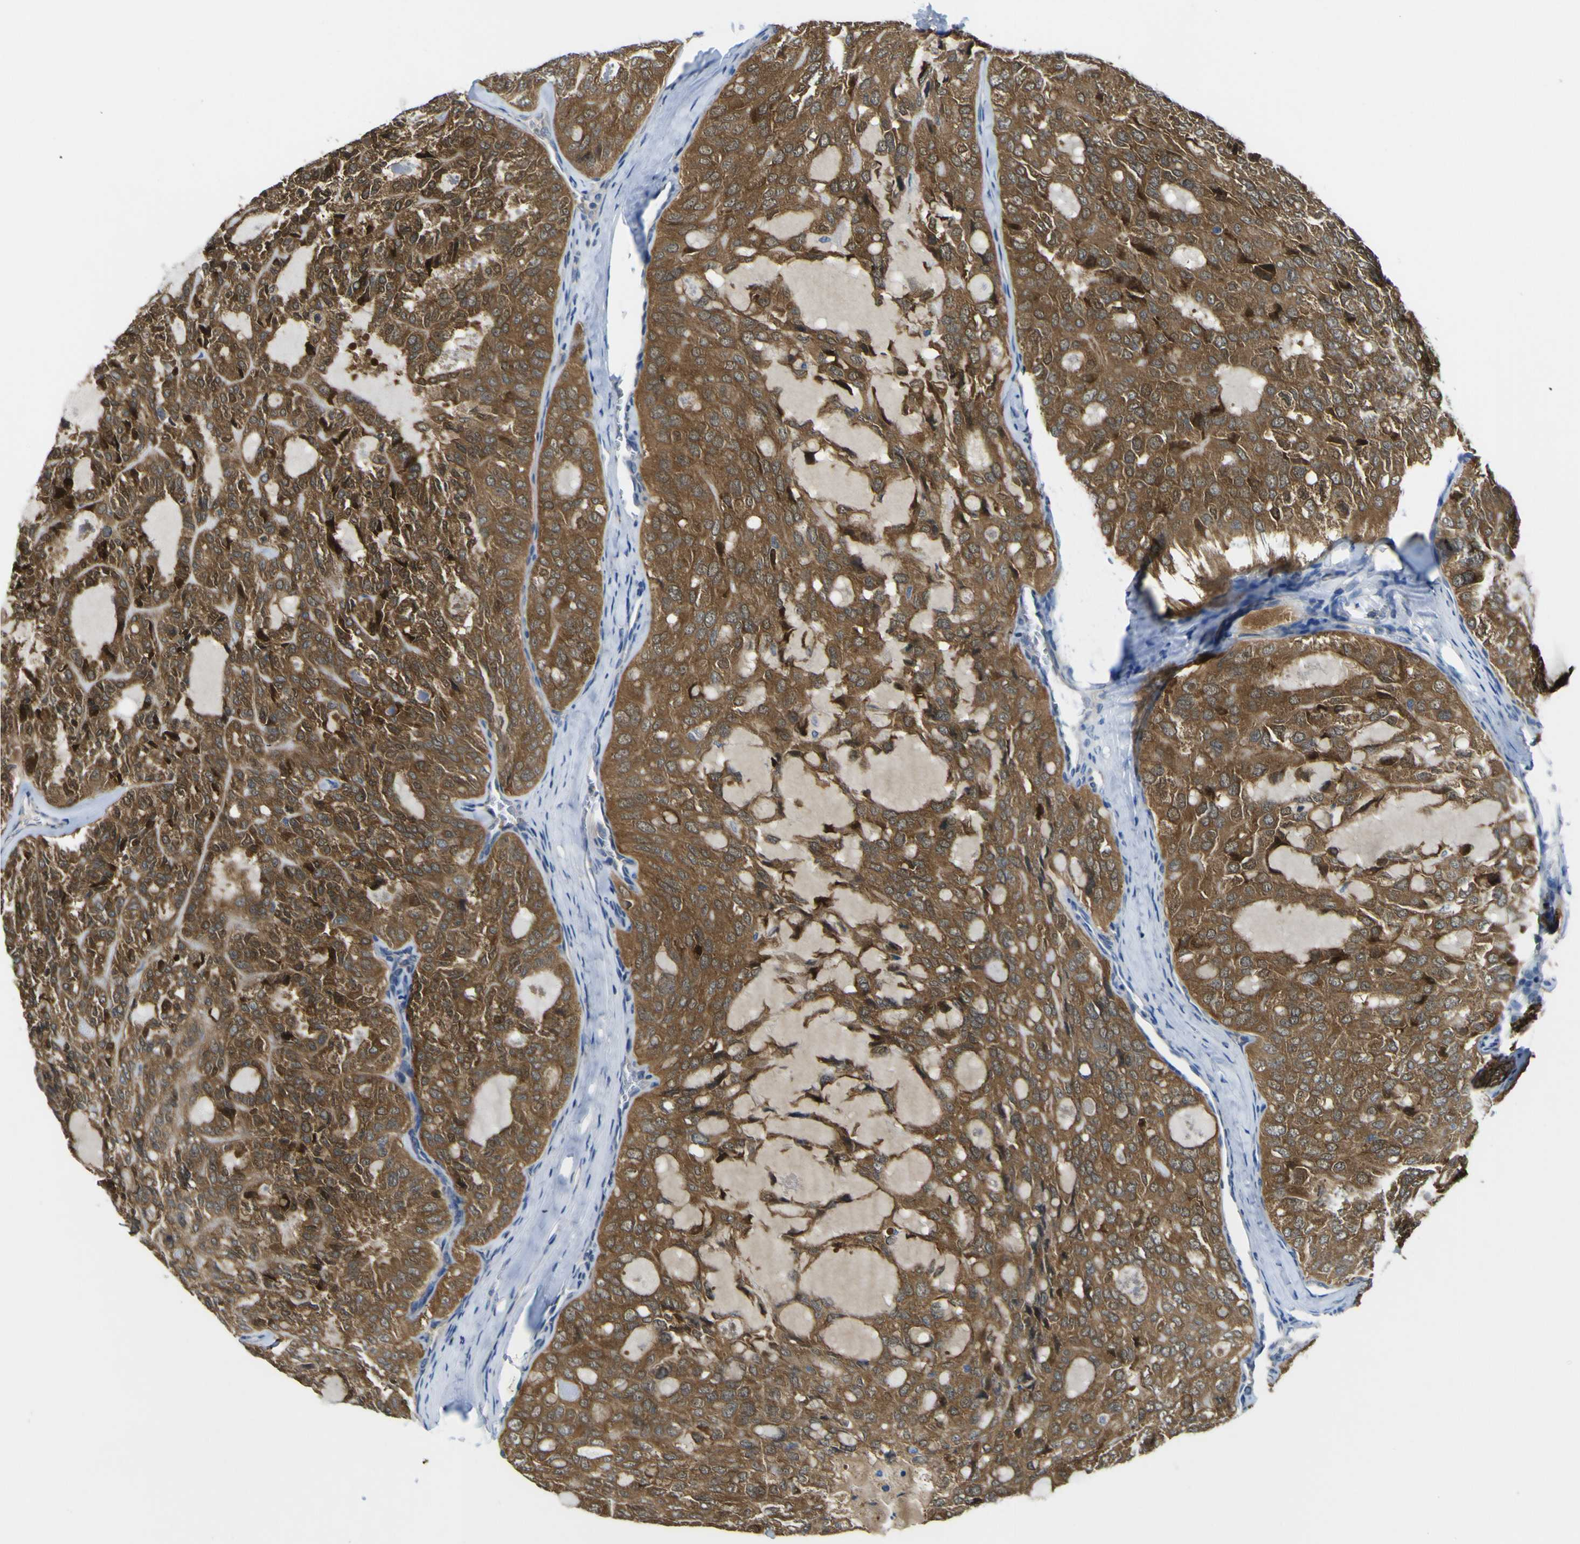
{"staining": {"intensity": "moderate", "quantity": ">75%", "location": "cytoplasmic/membranous"}, "tissue": "thyroid cancer", "cell_type": "Tumor cells", "image_type": "cancer", "snomed": [{"axis": "morphology", "description": "Follicular adenoma carcinoma, NOS"}, {"axis": "topography", "description": "Thyroid gland"}], "caption": "Human thyroid cancer stained with a protein marker displays moderate staining in tumor cells.", "gene": "EML2", "patient": {"sex": "male", "age": 75}}